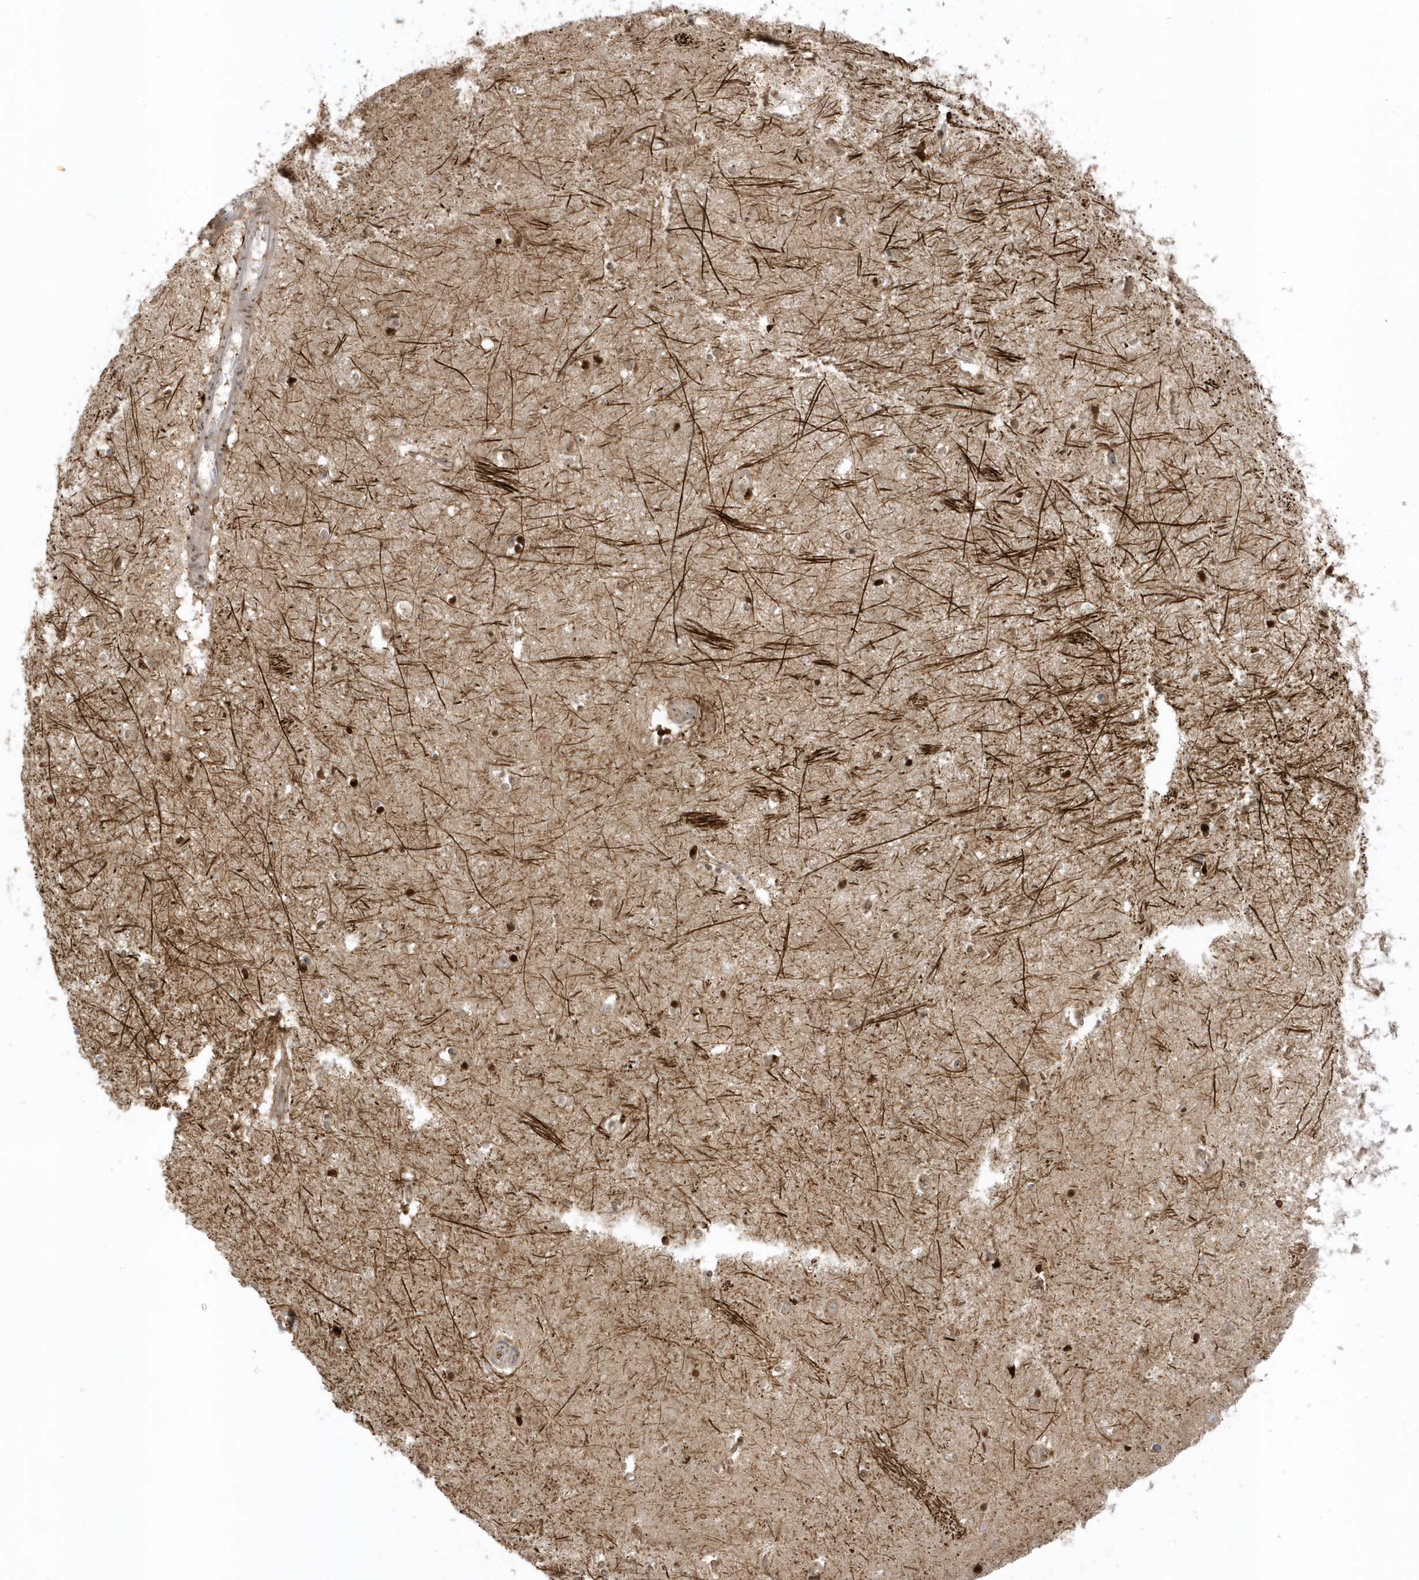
{"staining": {"intensity": "moderate", "quantity": "25%-75%", "location": "cytoplasmic/membranous"}, "tissue": "hippocampus", "cell_type": "Glial cells", "image_type": "normal", "snomed": [{"axis": "morphology", "description": "Normal tissue, NOS"}, {"axis": "topography", "description": "Hippocampus"}], "caption": "Protein analysis of unremarkable hippocampus displays moderate cytoplasmic/membranous staining in approximately 25%-75% of glial cells.", "gene": "RPP40", "patient": {"sex": "female", "age": 64}}